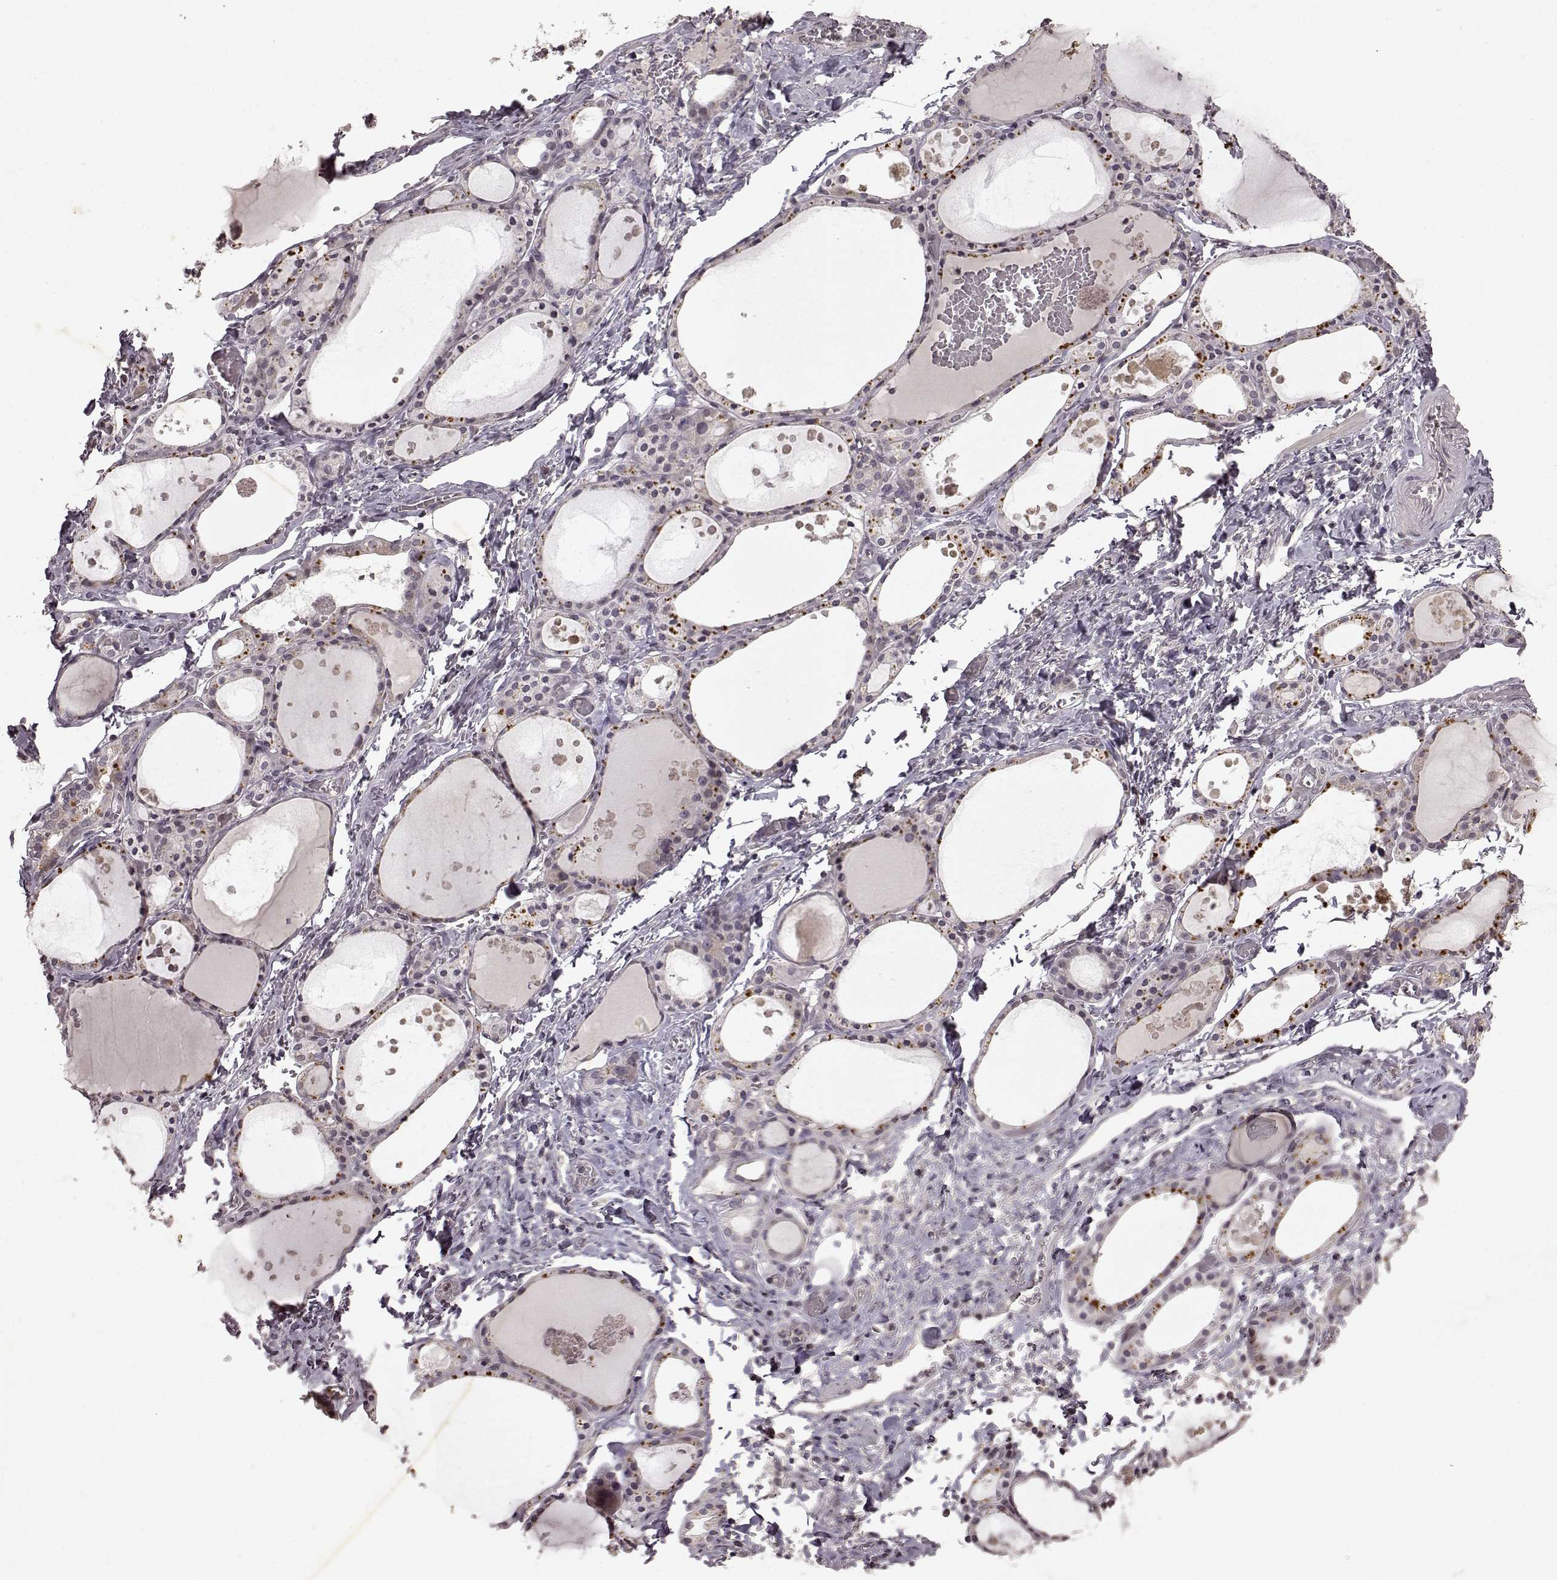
{"staining": {"intensity": "negative", "quantity": "none", "location": "none"}, "tissue": "thyroid gland", "cell_type": "Glandular cells", "image_type": "normal", "snomed": [{"axis": "morphology", "description": "Normal tissue, NOS"}, {"axis": "topography", "description": "Thyroid gland"}], "caption": "DAB (3,3'-diaminobenzidine) immunohistochemical staining of normal human thyroid gland demonstrates no significant expression in glandular cells.", "gene": "LHB", "patient": {"sex": "male", "age": 68}}